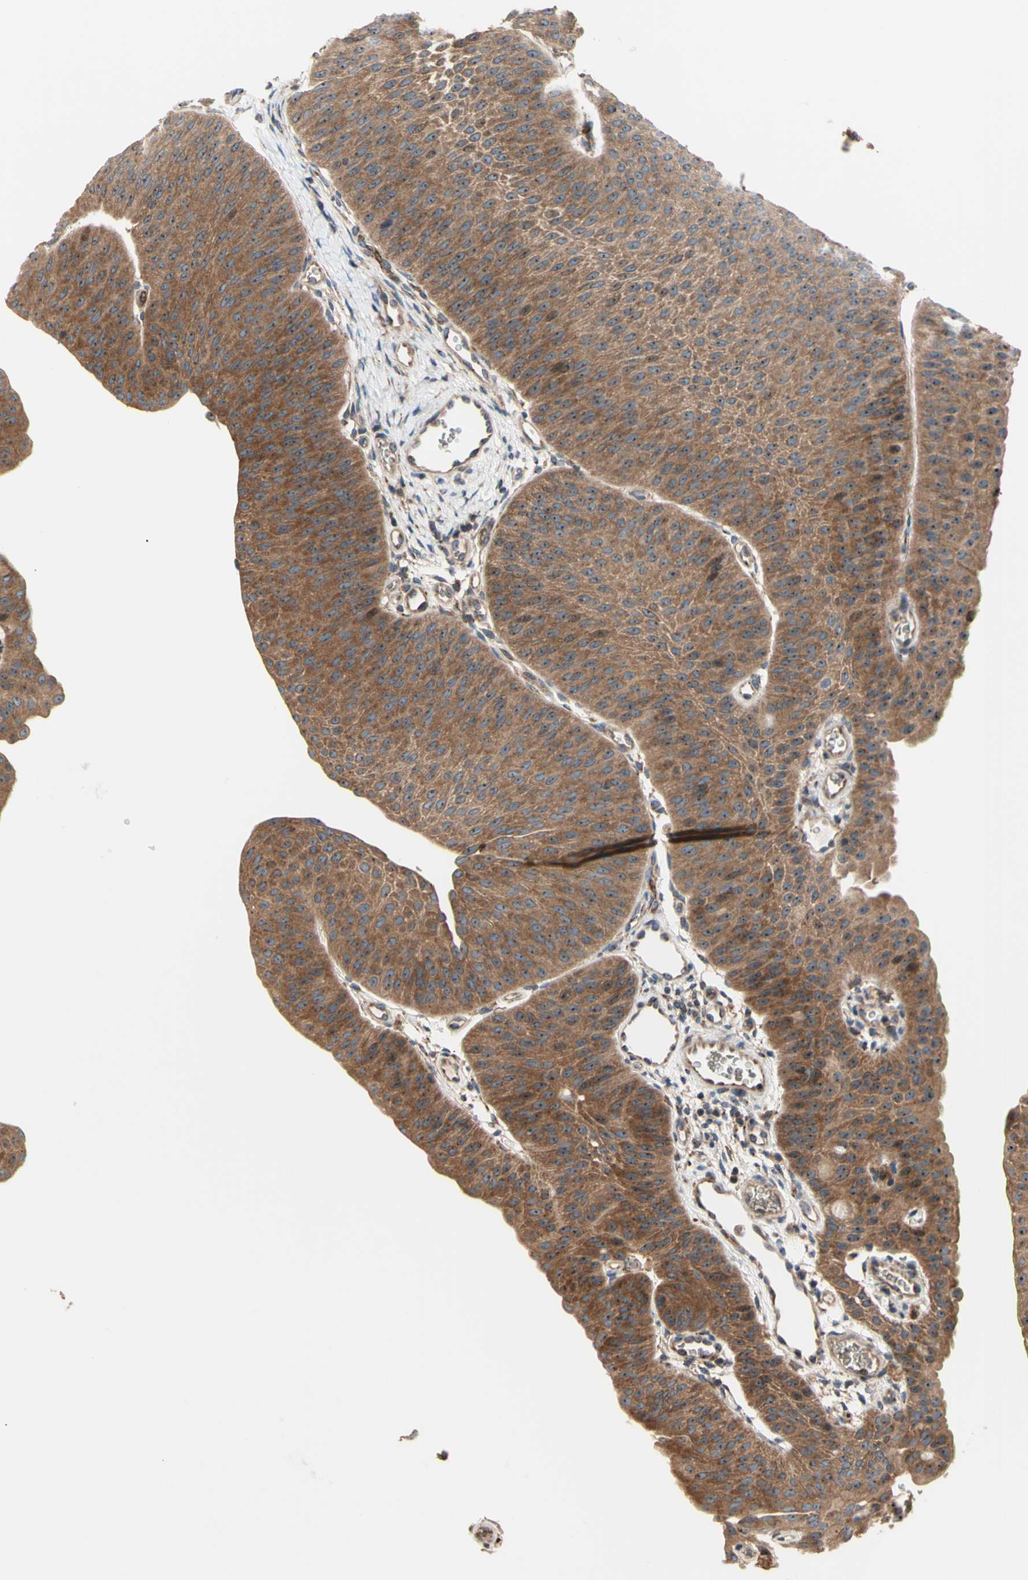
{"staining": {"intensity": "strong", "quantity": ">75%", "location": "cytoplasmic/membranous,nuclear"}, "tissue": "urothelial cancer", "cell_type": "Tumor cells", "image_type": "cancer", "snomed": [{"axis": "morphology", "description": "Urothelial carcinoma, Low grade"}, {"axis": "topography", "description": "Urinary bladder"}], "caption": "Immunohistochemical staining of human urothelial cancer displays high levels of strong cytoplasmic/membranous and nuclear expression in approximately >75% of tumor cells. Using DAB (brown) and hematoxylin (blue) stains, captured at high magnification using brightfield microscopy.", "gene": "USP9X", "patient": {"sex": "female", "age": 60}}